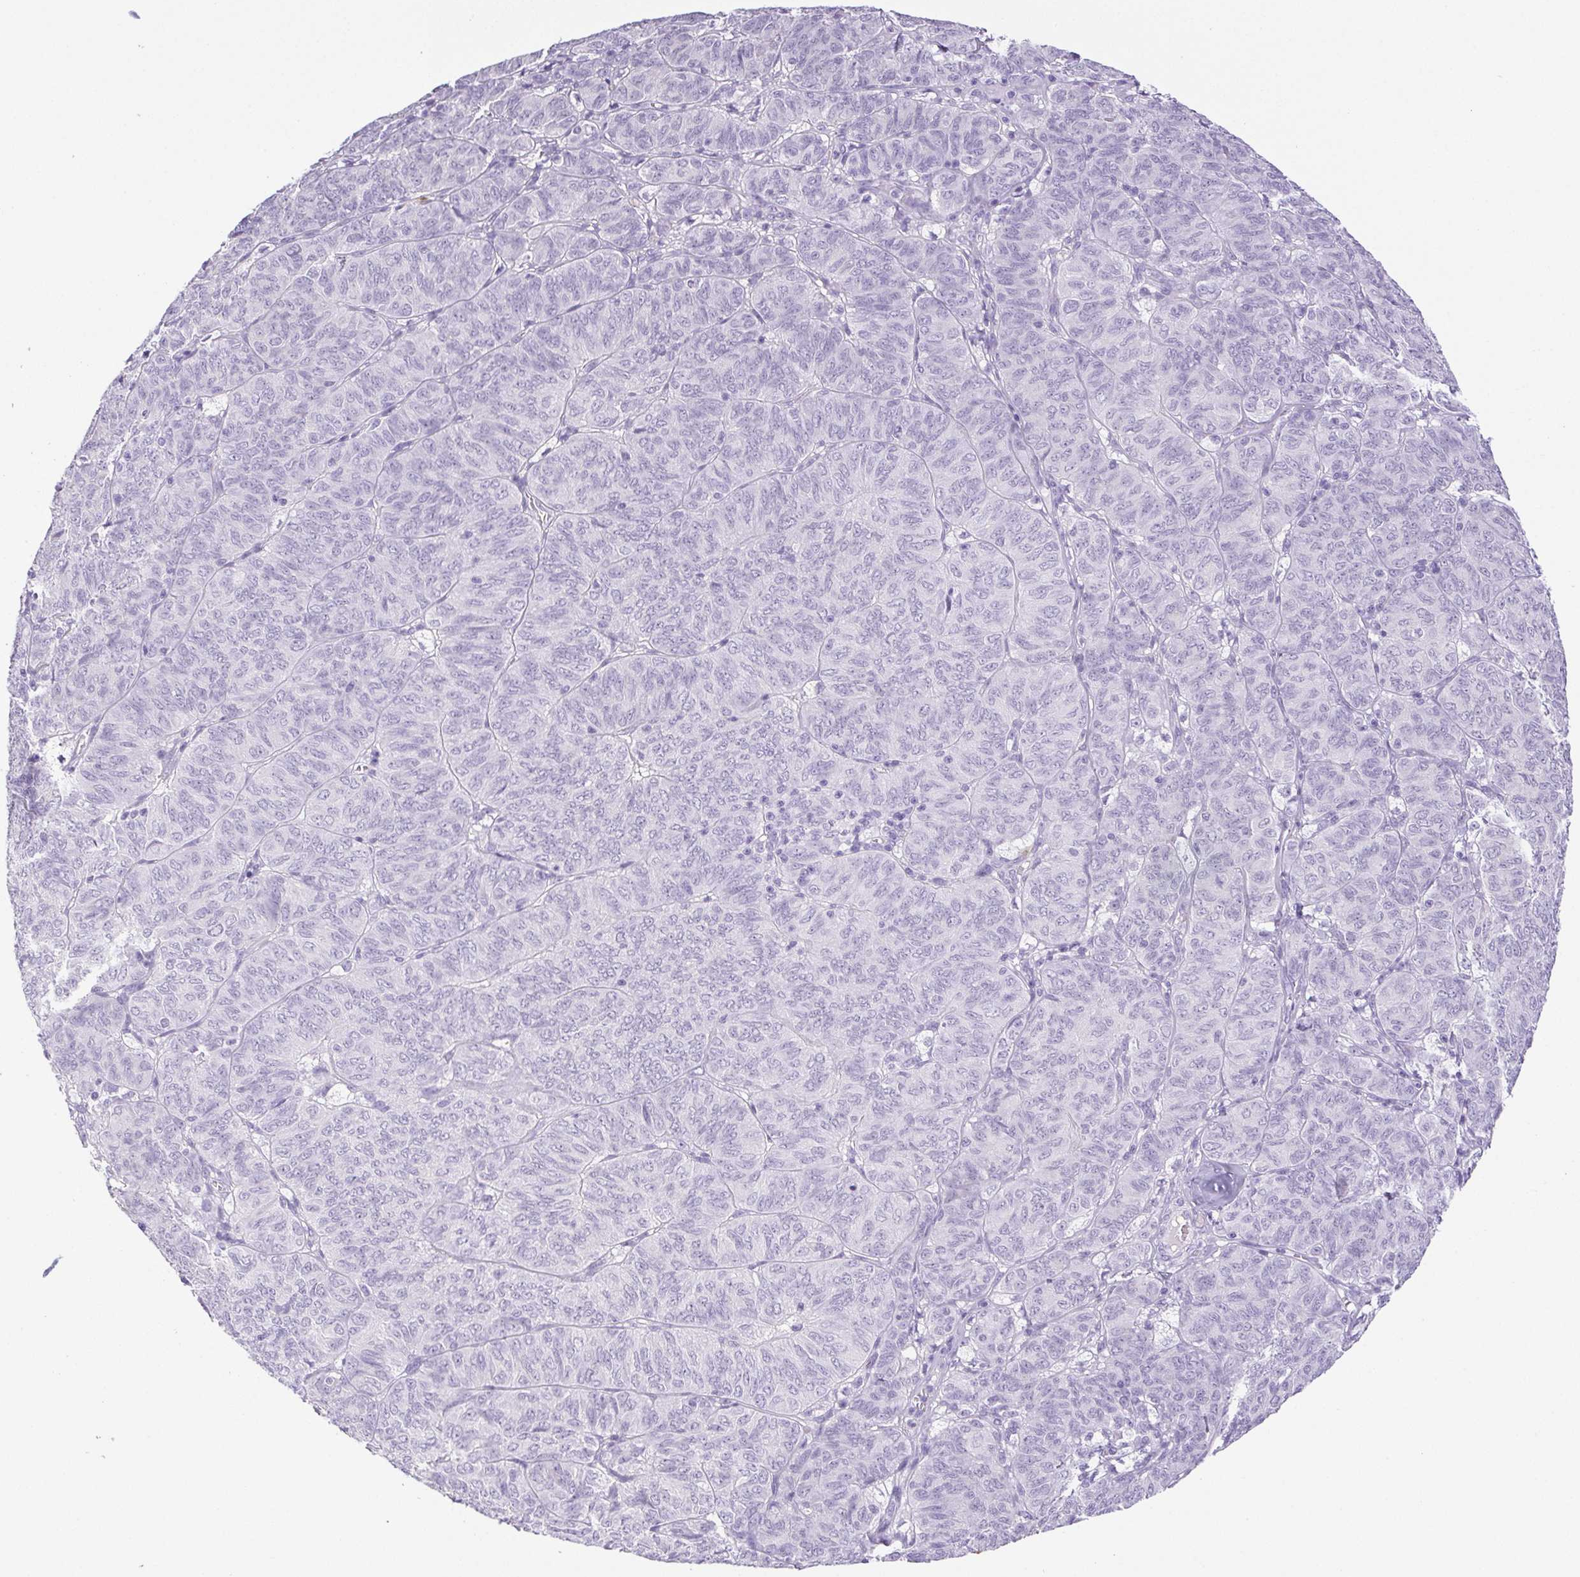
{"staining": {"intensity": "negative", "quantity": "none", "location": "none"}, "tissue": "ovarian cancer", "cell_type": "Tumor cells", "image_type": "cancer", "snomed": [{"axis": "morphology", "description": "Carcinoma, endometroid"}, {"axis": "topography", "description": "Ovary"}], "caption": "DAB (3,3'-diaminobenzidine) immunohistochemical staining of human ovarian endometroid carcinoma shows no significant expression in tumor cells.", "gene": "PAPPA2", "patient": {"sex": "female", "age": 80}}